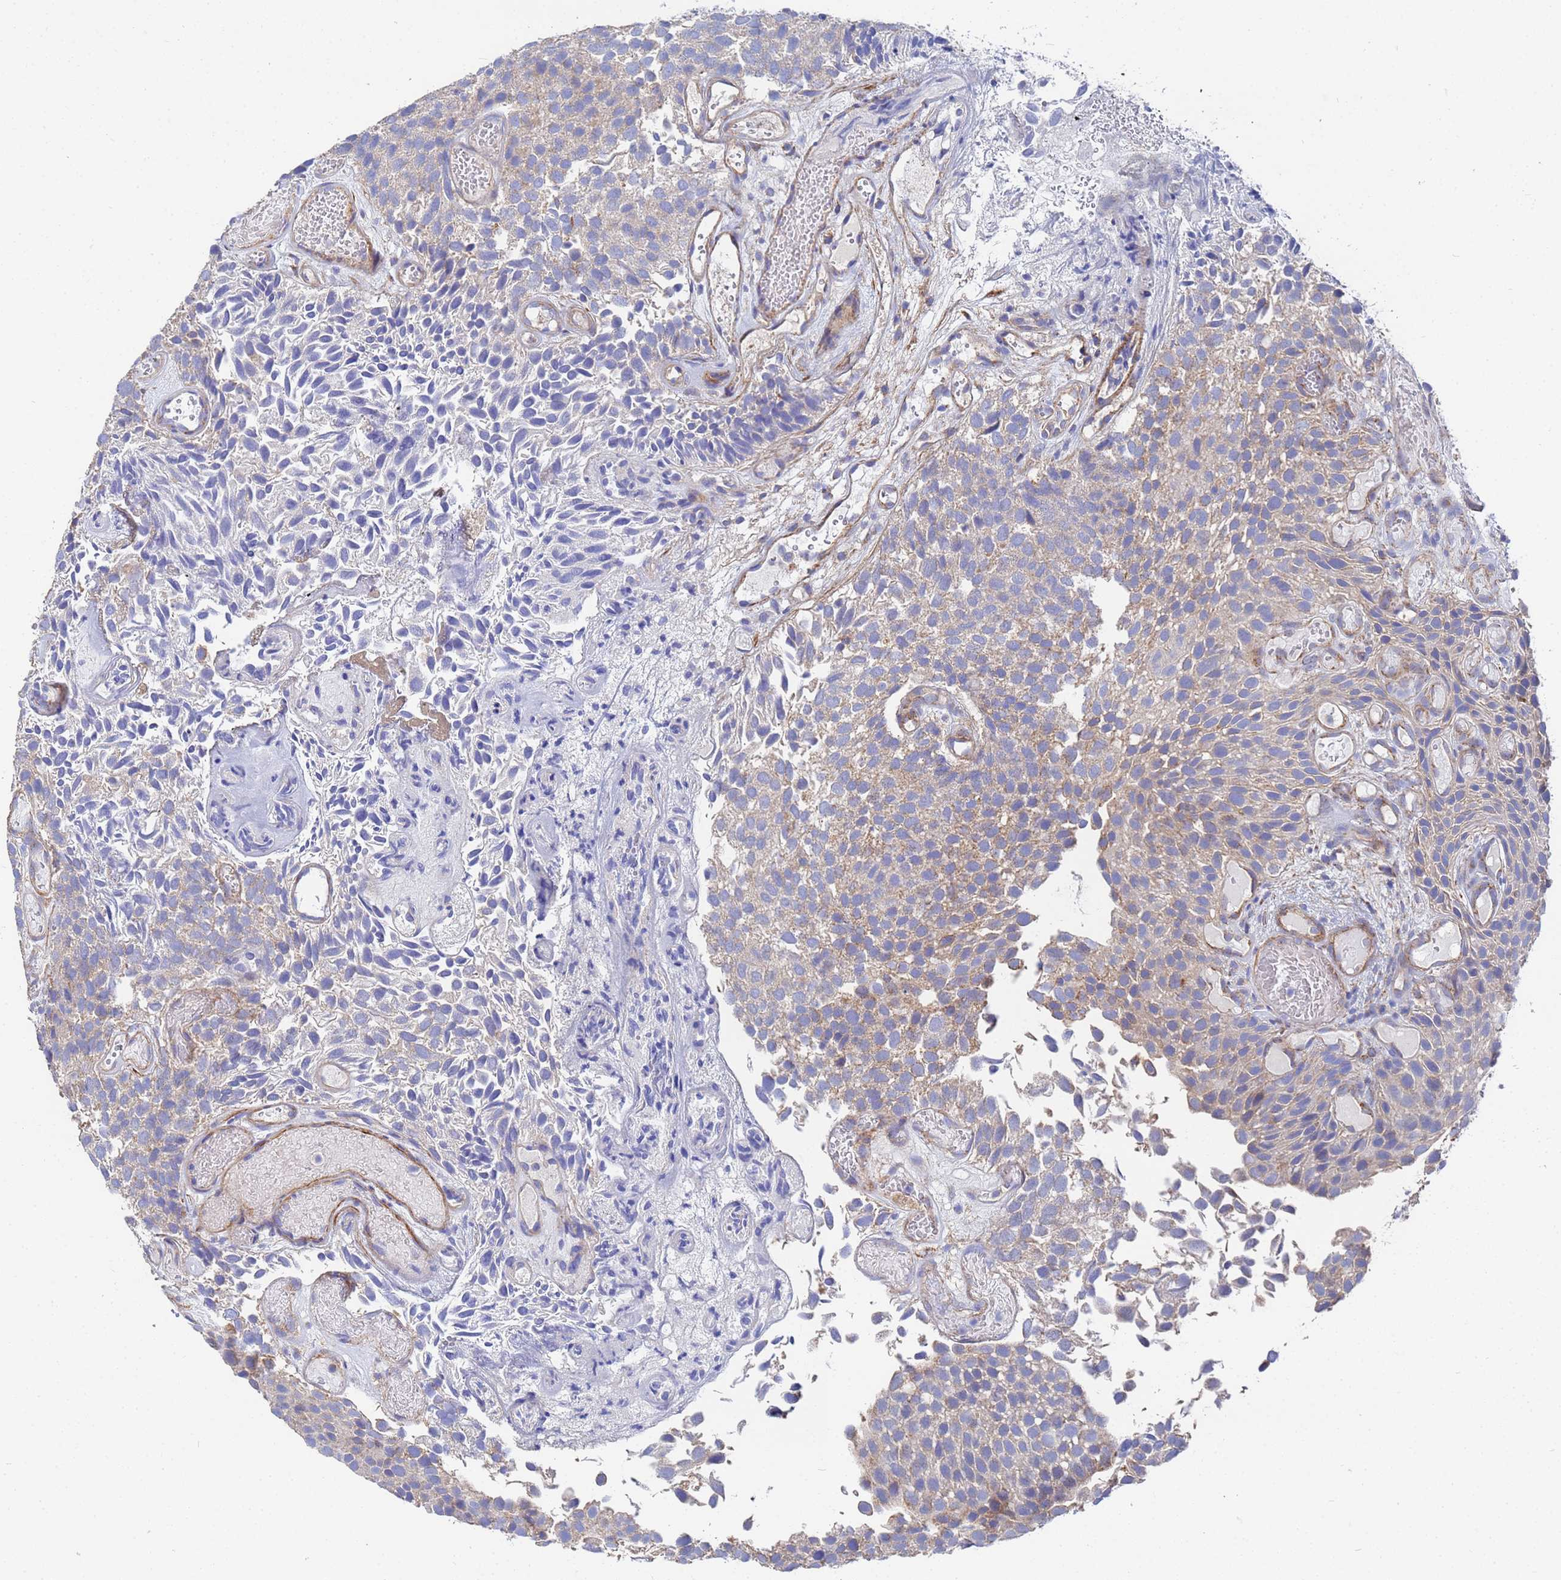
{"staining": {"intensity": "weak", "quantity": "25%-75%", "location": "cytoplasmic/membranous"}, "tissue": "urothelial cancer", "cell_type": "Tumor cells", "image_type": "cancer", "snomed": [{"axis": "morphology", "description": "Urothelial carcinoma, Low grade"}, {"axis": "topography", "description": "Urinary bladder"}], "caption": "Urothelial cancer stained with a brown dye shows weak cytoplasmic/membranous positive staining in about 25%-75% of tumor cells.", "gene": "FAHD2A", "patient": {"sex": "male", "age": 89}}